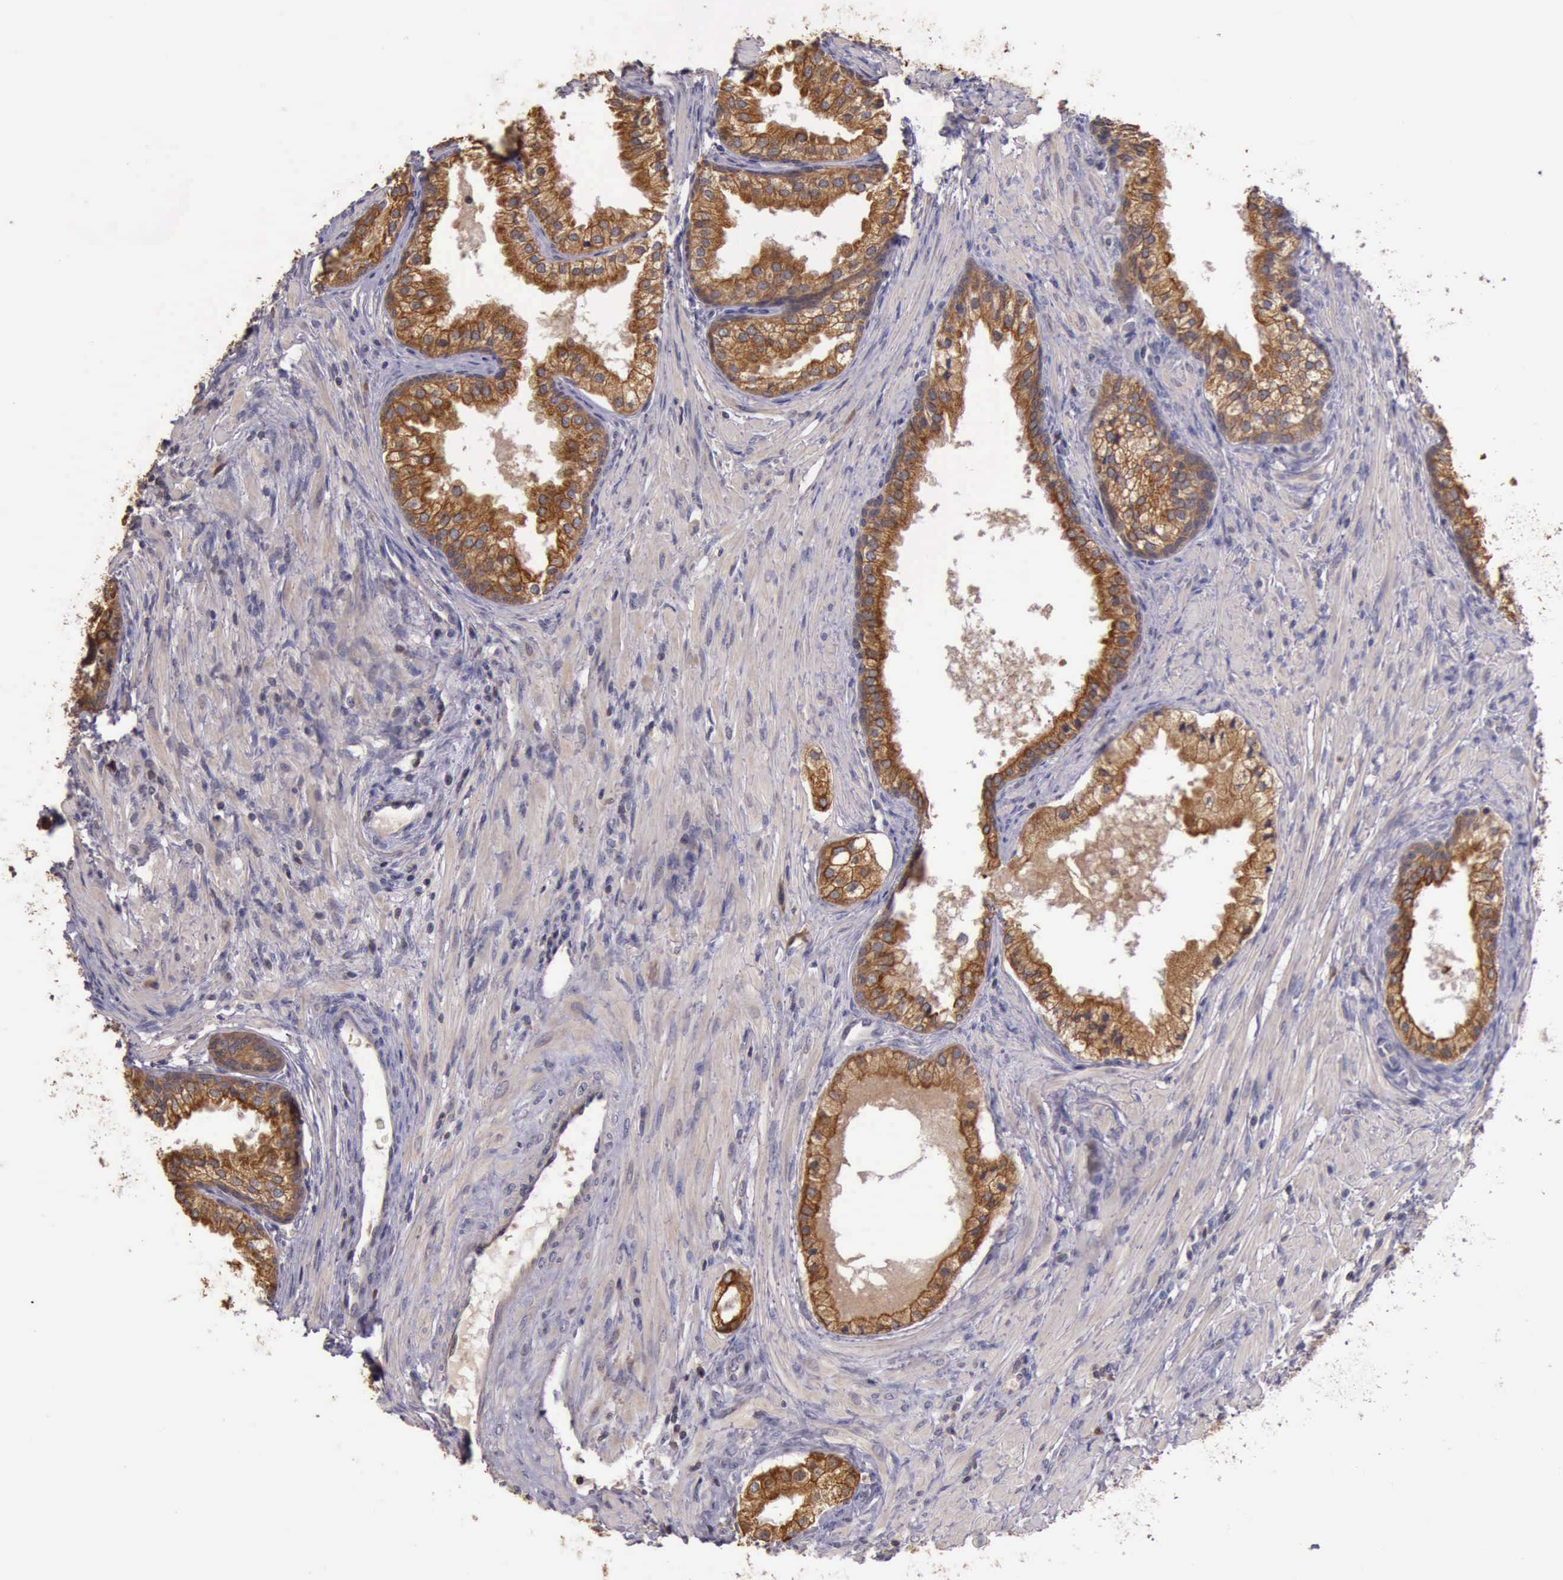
{"staining": {"intensity": "moderate", "quantity": ">75%", "location": "cytoplasmic/membranous"}, "tissue": "prostate cancer", "cell_type": "Tumor cells", "image_type": "cancer", "snomed": [{"axis": "morphology", "description": "Adenocarcinoma, Medium grade"}, {"axis": "topography", "description": "Prostate"}], "caption": "A high-resolution image shows immunohistochemistry (IHC) staining of prostate cancer, which shows moderate cytoplasmic/membranous staining in about >75% of tumor cells.", "gene": "RAB39B", "patient": {"sex": "male", "age": 70}}